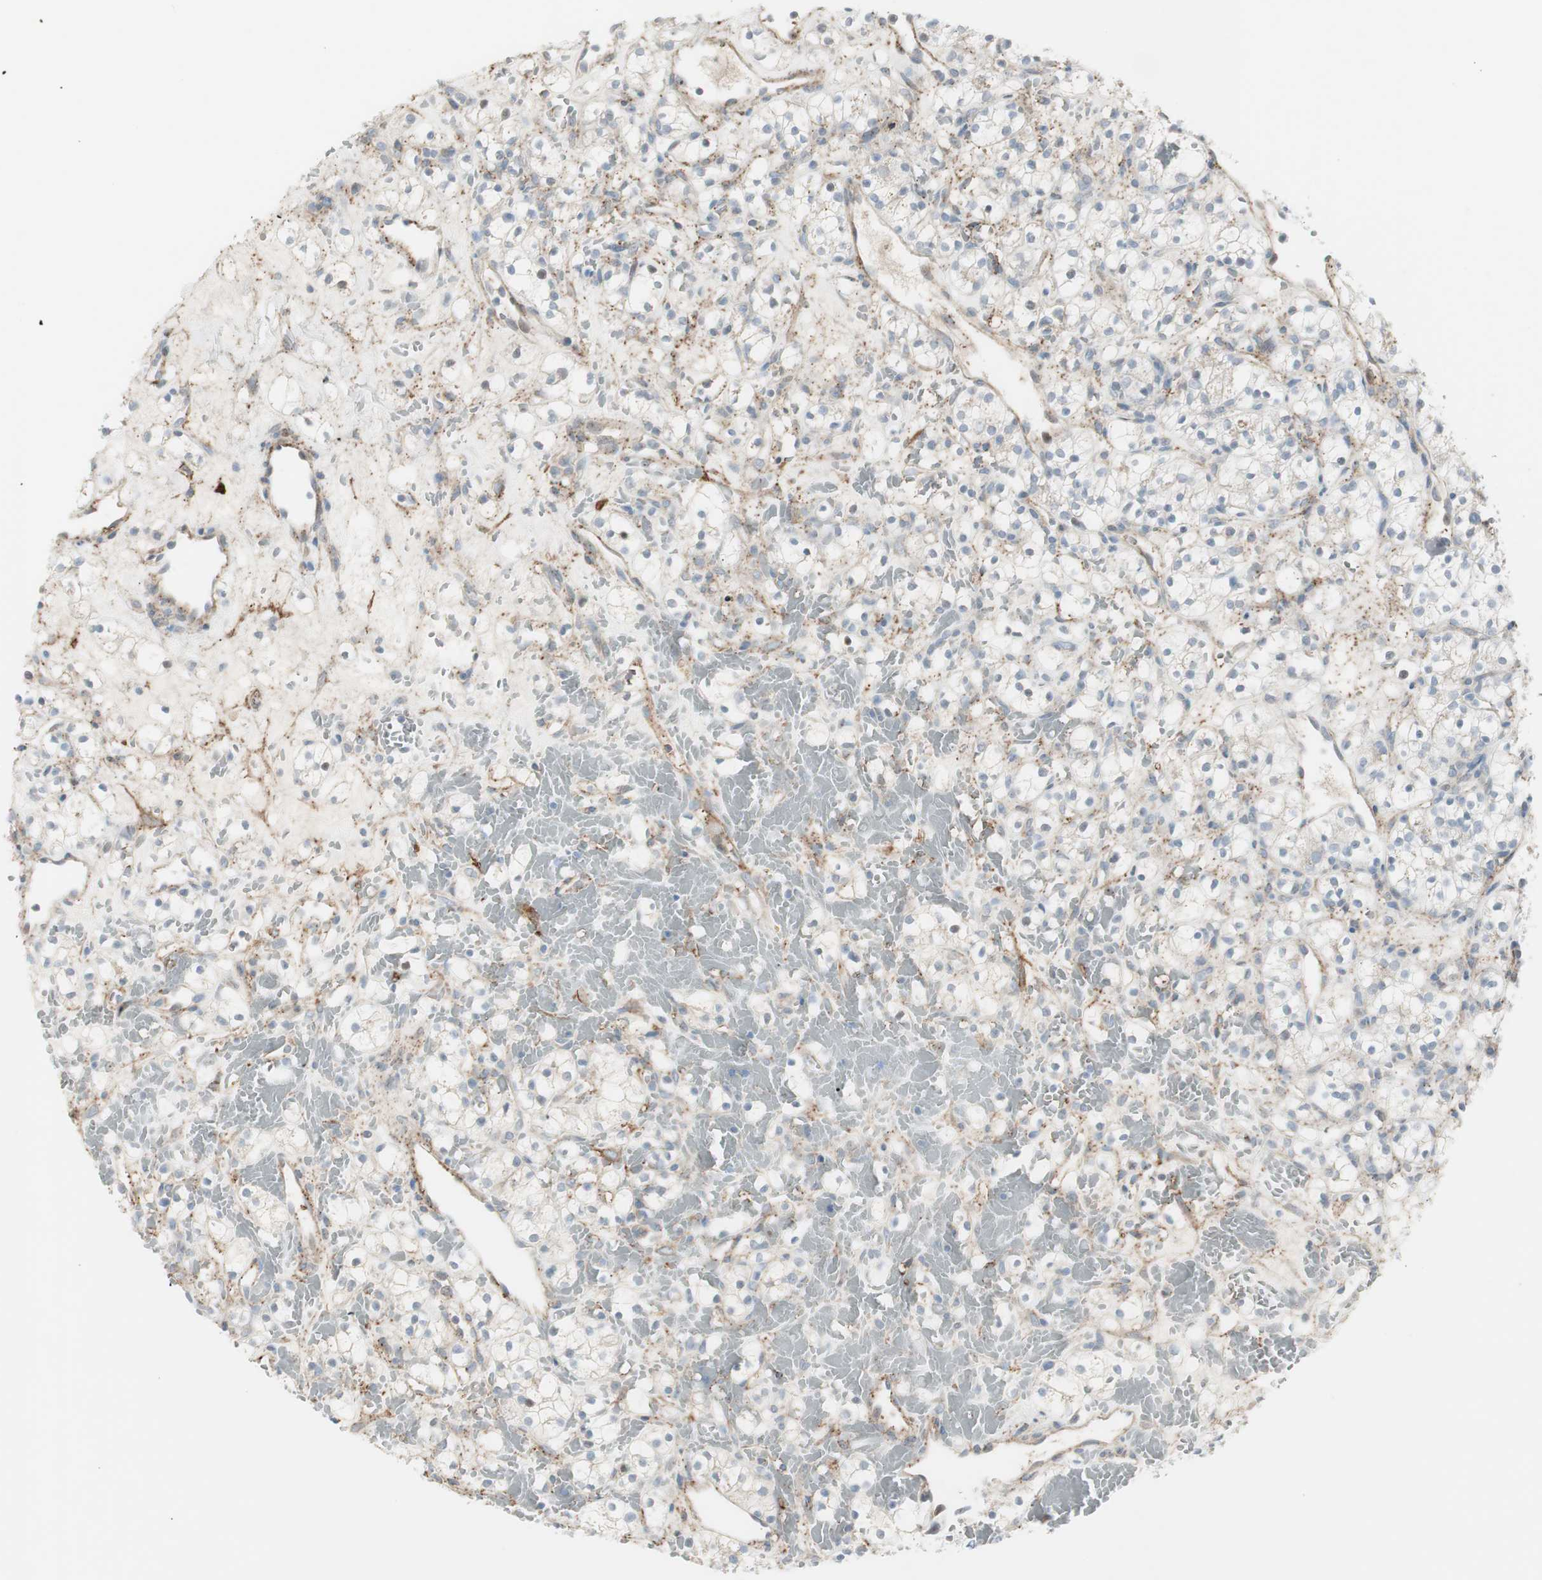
{"staining": {"intensity": "negative", "quantity": "none", "location": "none"}, "tissue": "renal cancer", "cell_type": "Tumor cells", "image_type": "cancer", "snomed": [{"axis": "morphology", "description": "Adenocarcinoma, NOS"}, {"axis": "topography", "description": "Kidney"}], "caption": "Tumor cells show no significant protein expression in adenocarcinoma (renal).", "gene": "CACNA2D1", "patient": {"sex": "female", "age": 60}}